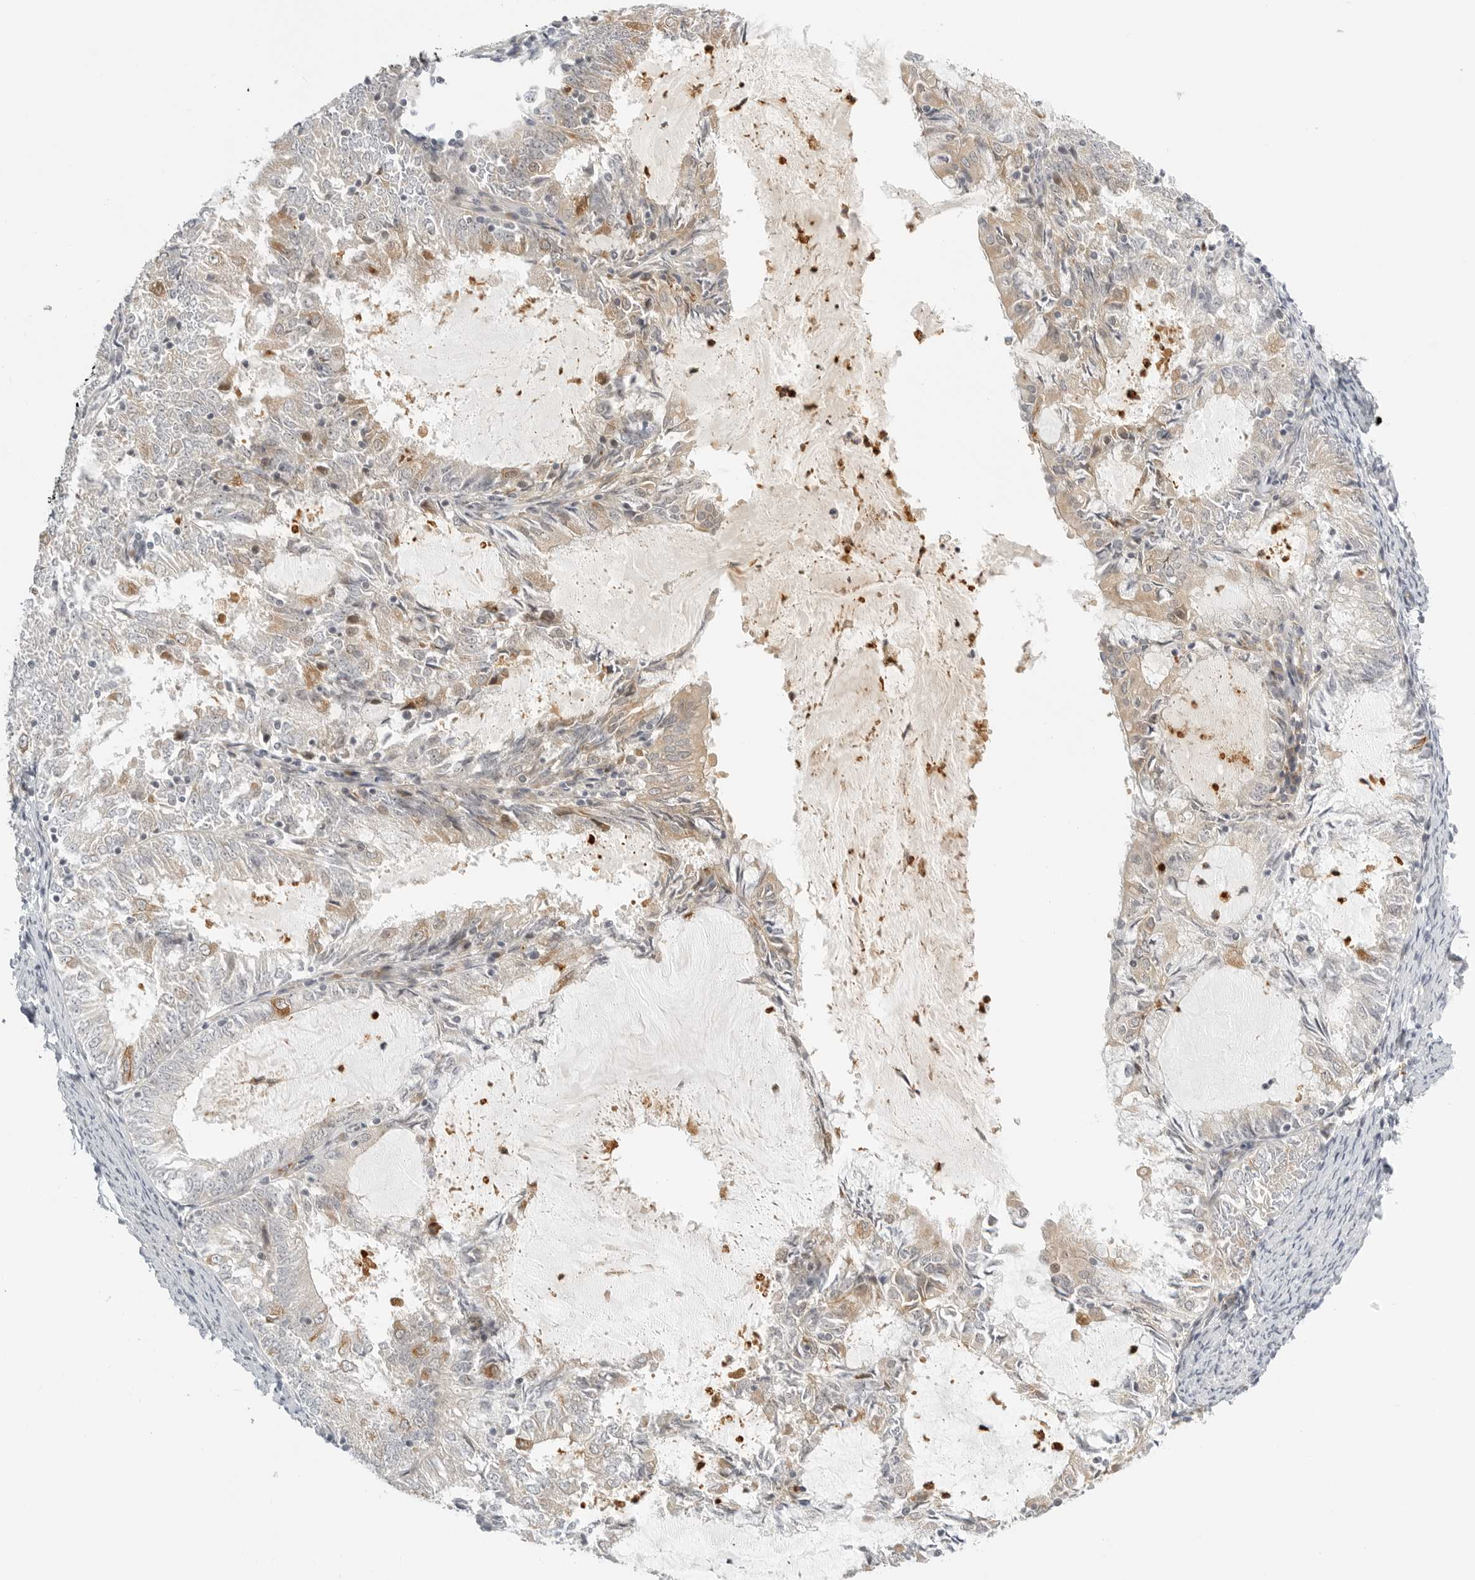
{"staining": {"intensity": "weak", "quantity": "25%-75%", "location": "cytoplasmic/membranous"}, "tissue": "endometrial cancer", "cell_type": "Tumor cells", "image_type": "cancer", "snomed": [{"axis": "morphology", "description": "Adenocarcinoma, NOS"}, {"axis": "topography", "description": "Endometrium"}], "caption": "Brown immunohistochemical staining in human adenocarcinoma (endometrial) displays weak cytoplasmic/membranous positivity in about 25%-75% of tumor cells.", "gene": "DSCC1", "patient": {"sex": "female", "age": 57}}